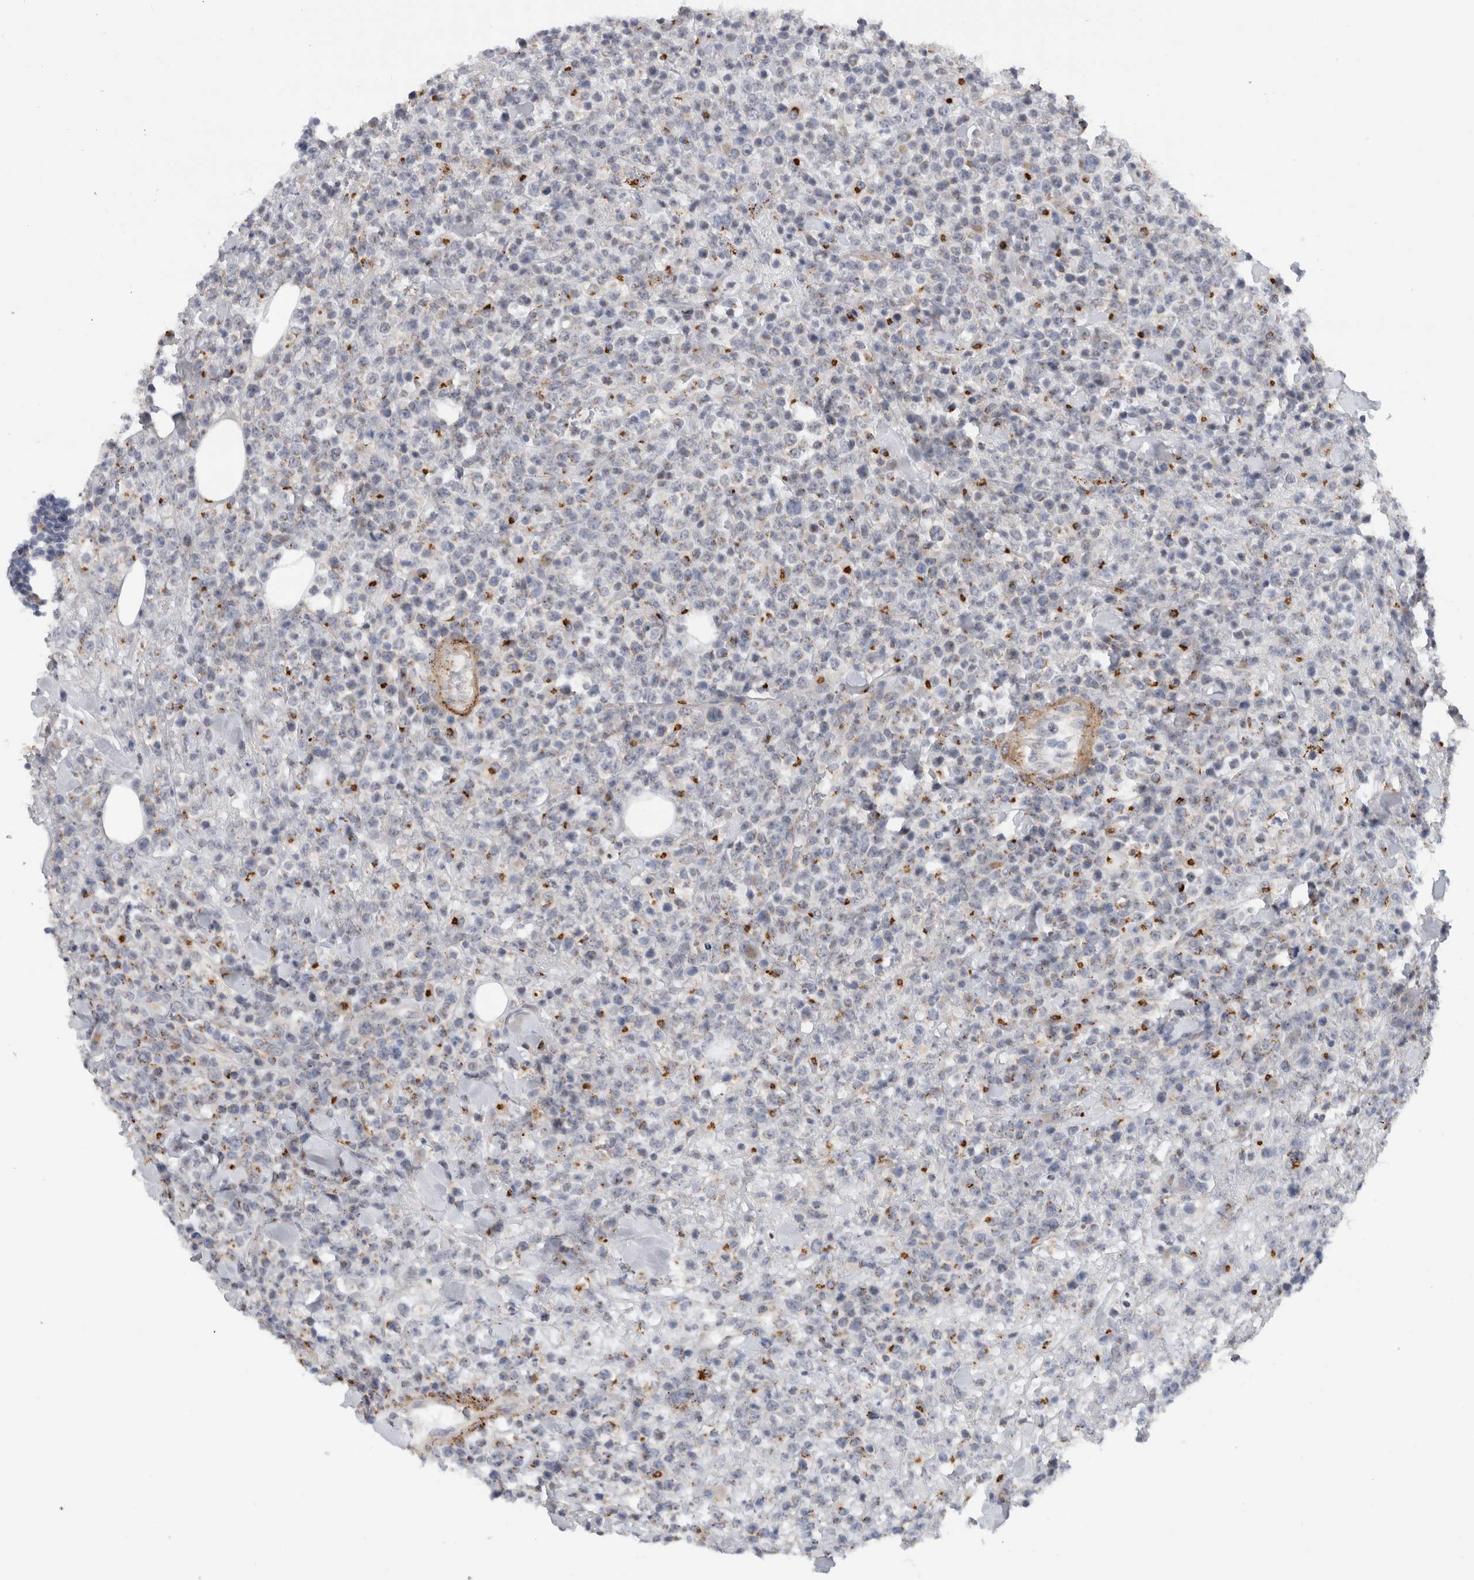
{"staining": {"intensity": "strong", "quantity": "25%-75%", "location": "cytoplasmic/membranous"}, "tissue": "lymphoma", "cell_type": "Tumor cells", "image_type": "cancer", "snomed": [{"axis": "morphology", "description": "Malignant lymphoma, non-Hodgkin's type, High grade"}, {"axis": "topography", "description": "Colon"}], "caption": "Strong cytoplasmic/membranous protein expression is seen in about 25%-75% of tumor cells in lymphoma.", "gene": "MGAT1", "patient": {"sex": "female", "age": 53}}